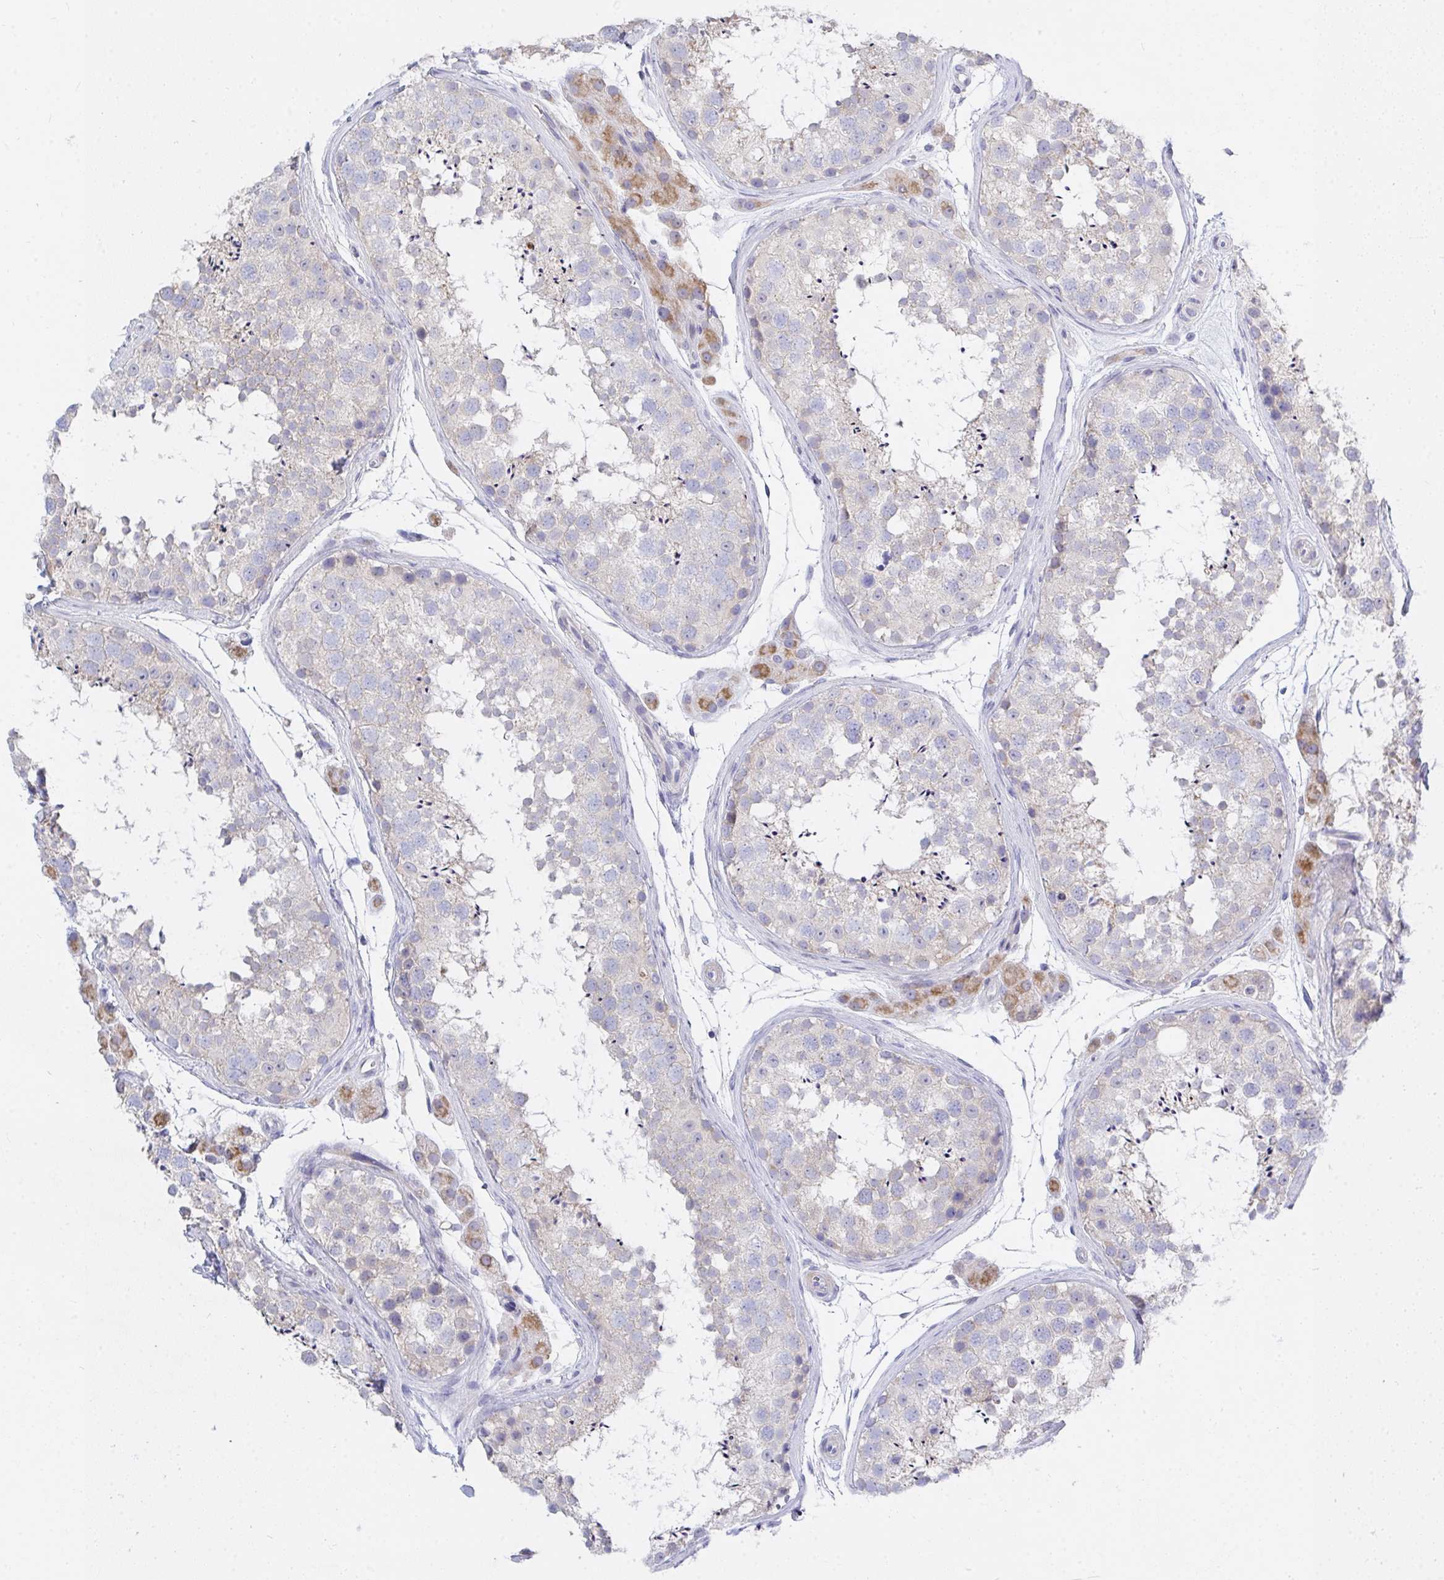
{"staining": {"intensity": "weak", "quantity": "25%-75%", "location": "cytoplasmic/membranous"}, "tissue": "testis", "cell_type": "Cells in seminiferous ducts", "image_type": "normal", "snomed": [{"axis": "morphology", "description": "Normal tissue, NOS"}, {"axis": "topography", "description": "Testis"}], "caption": "Immunohistochemistry (DAB (3,3'-diaminobenzidine)) staining of benign human testis demonstrates weak cytoplasmic/membranous protein expression in approximately 25%-75% of cells in seminiferous ducts.", "gene": "ZNF561", "patient": {"sex": "male", "age": 41}}